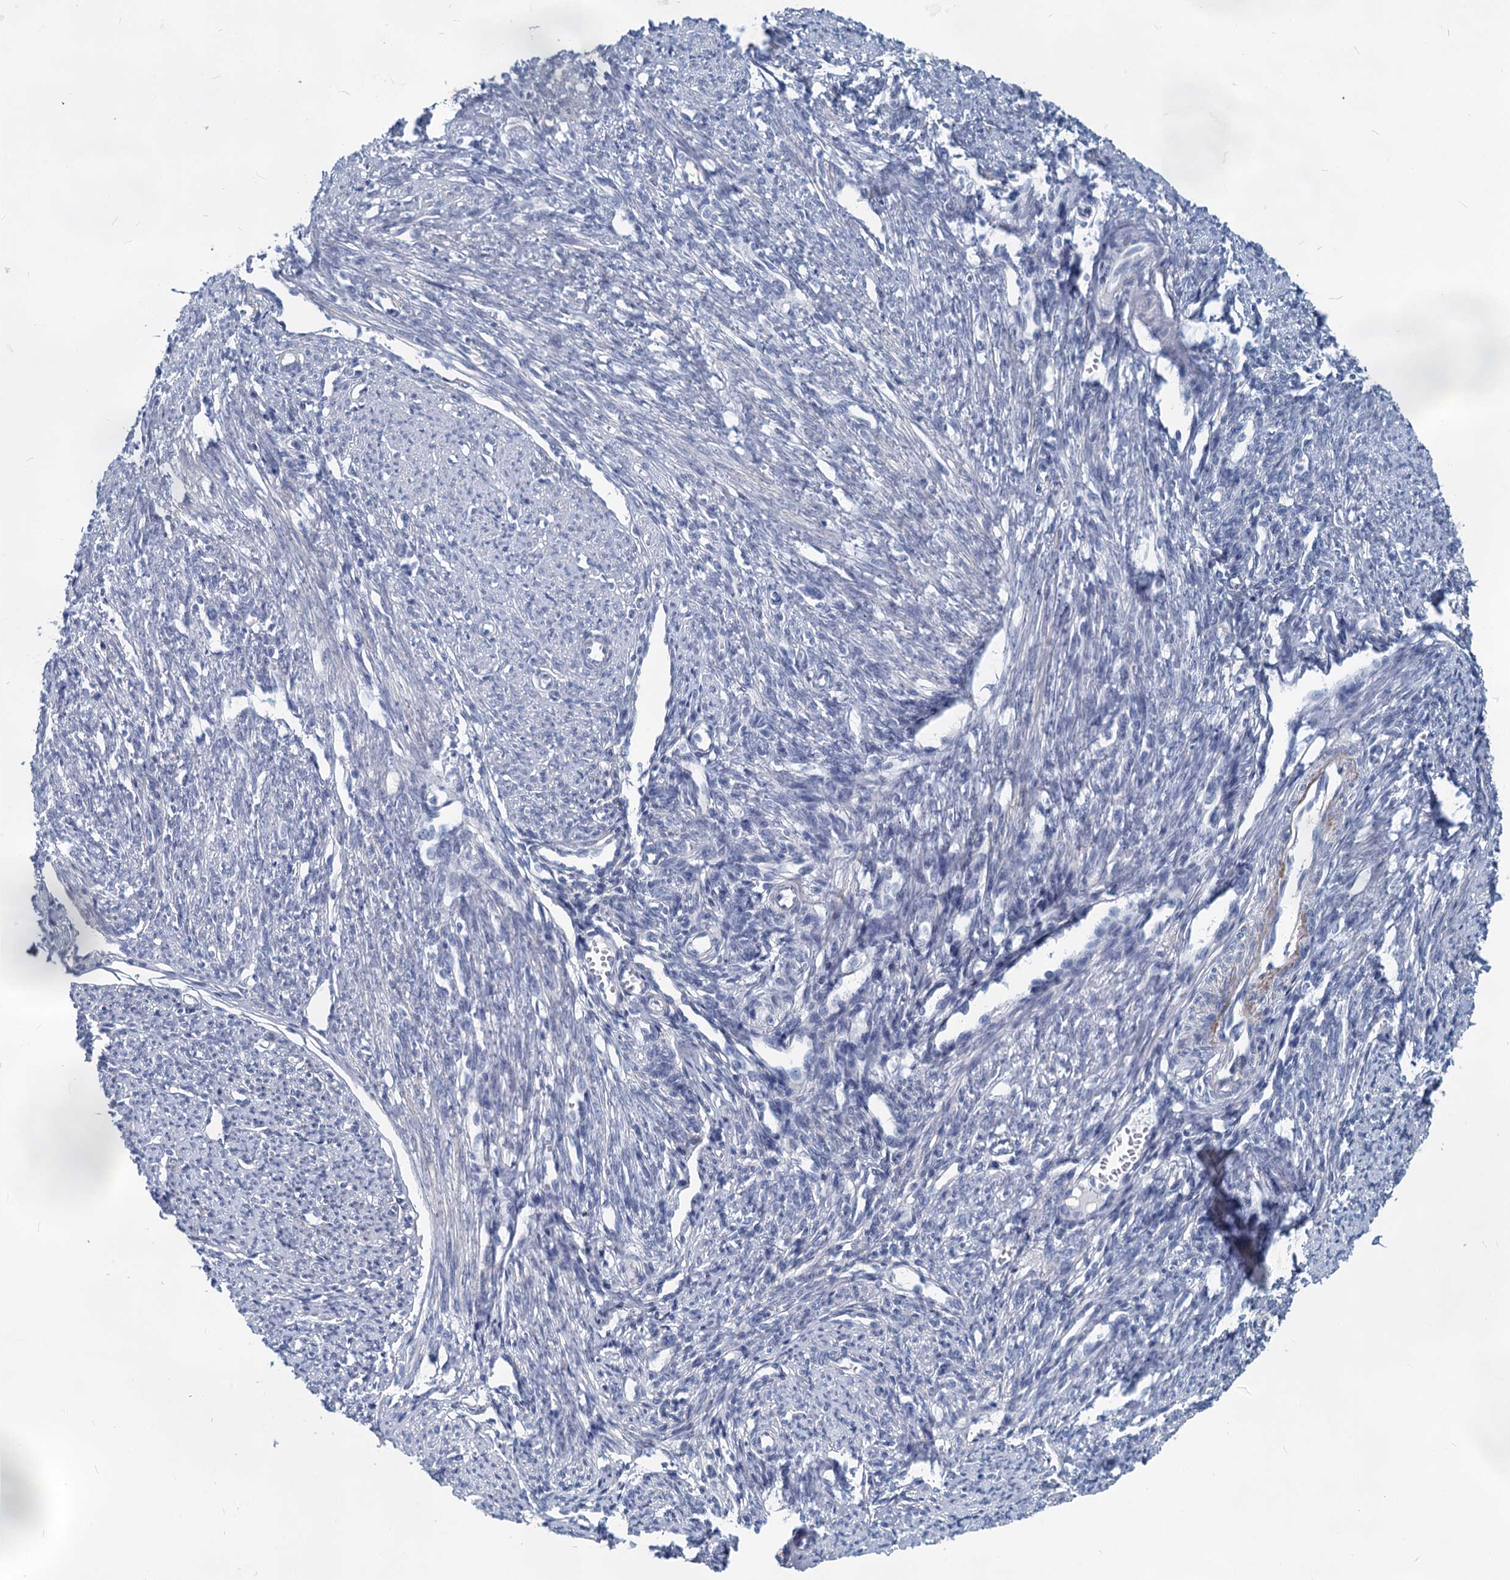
{"staining": {"intensity": "moderate", "quantity": "<25%", "location": "cytoplasmic/membranous"}, "tissue": "smooth muscle", "cell_type": "Smooth muscle cells", "image_type": "normal", "snomed": [{"axis": "morphology", "description": "Normal tissue, NOS"}, {"axis": "topography", "description": "Smooth muscle"}, {"axis": "topography", "description": "Uterus"}], "caption": "Moderate cytoplasmic/membranous staining for a protein is present in approximately <25% of smooth muscle cells of normal smooth muscle using immunohistochemistry.", "gene": "GSTM3", "patient": {"sex": "female", "age": 59}}